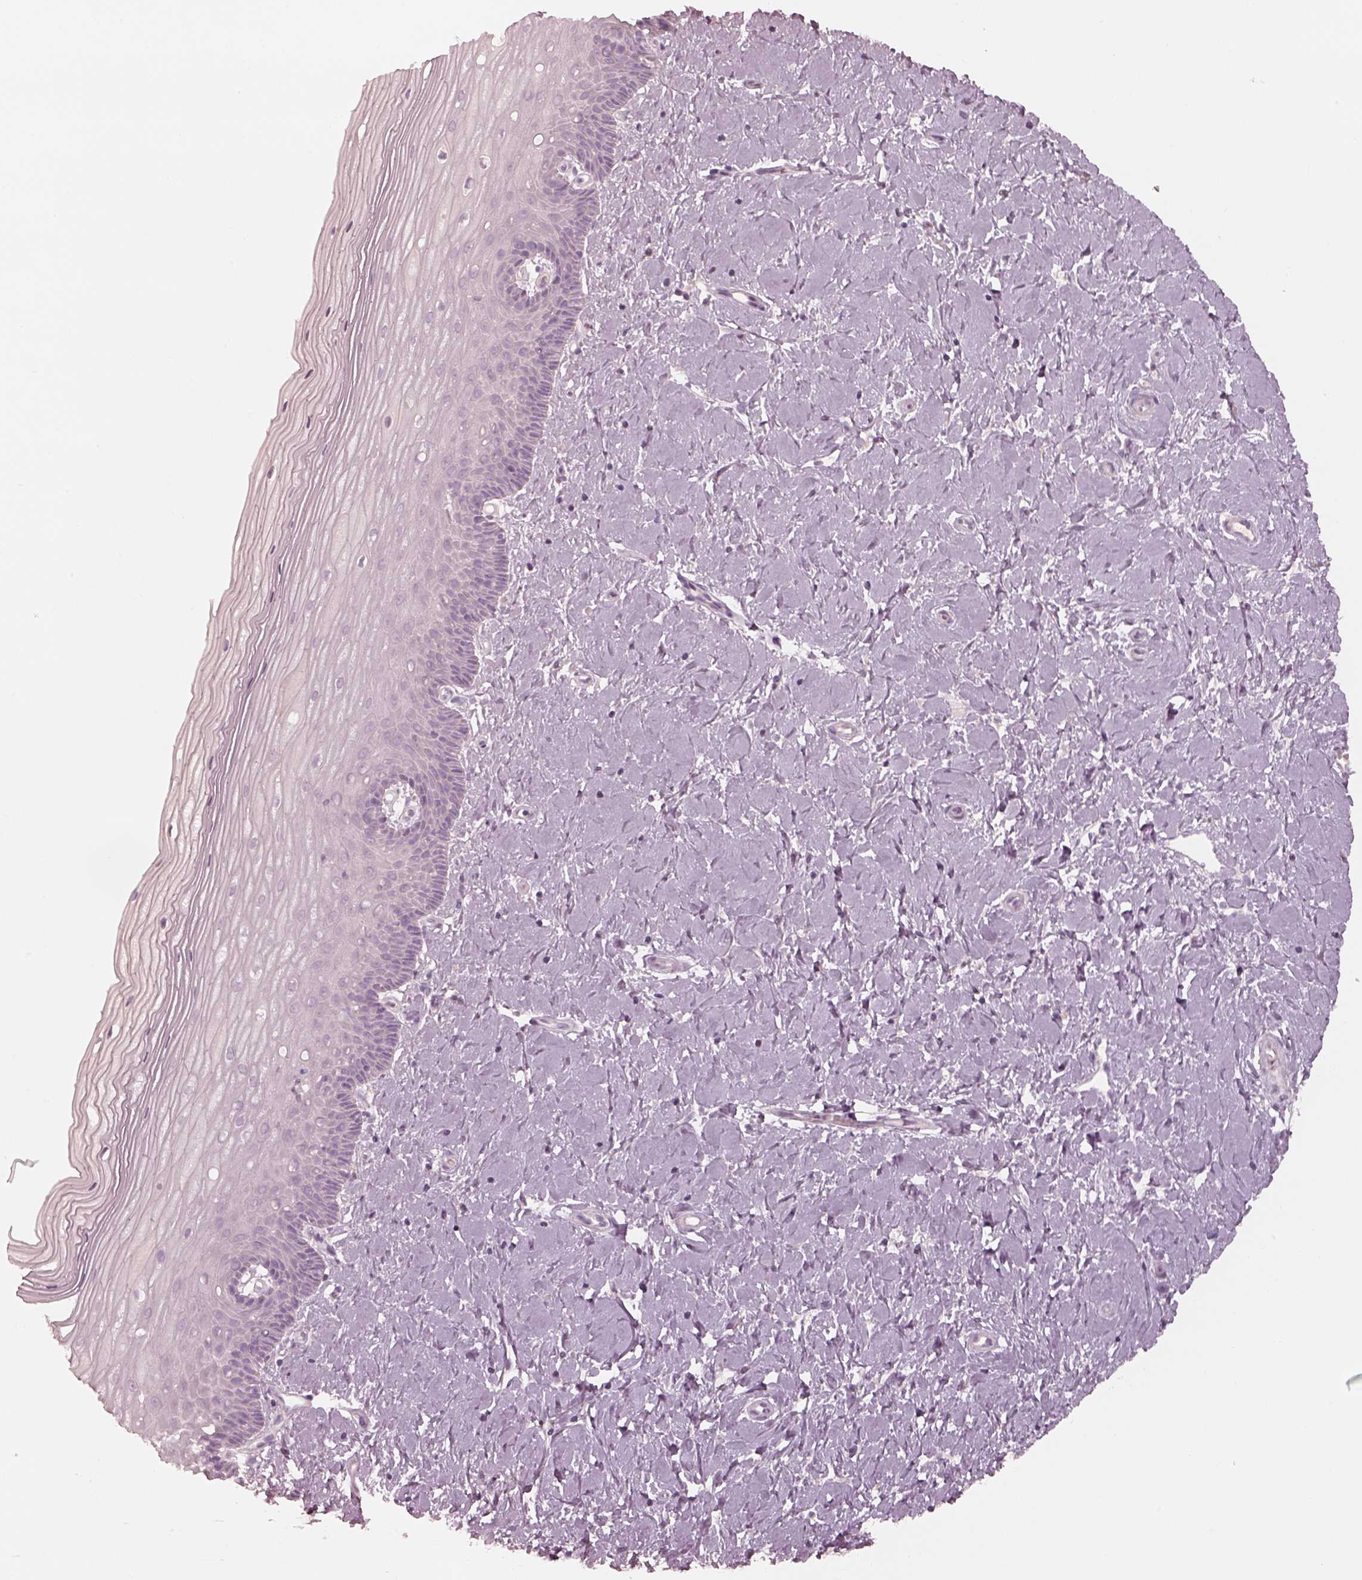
{"staining": {"intensity": "negative", "quantity": "none", "location": "none"}, "tissue": "cervix", "cell_type": "Glandular cells", "image_type": "normal", "snomed": [{"axis": "morphology", "description": "Normal tissue, NOS"}, {"axis": "topography", "description": "Cervix"}], "caption": "This is an immunohistochemistry (IHC) histopathology image of unremarkable human cervix. There is no positivity in glandular cells.", "gene": "SPATA6L", "patient": {"sex": "female", "age": 37}}